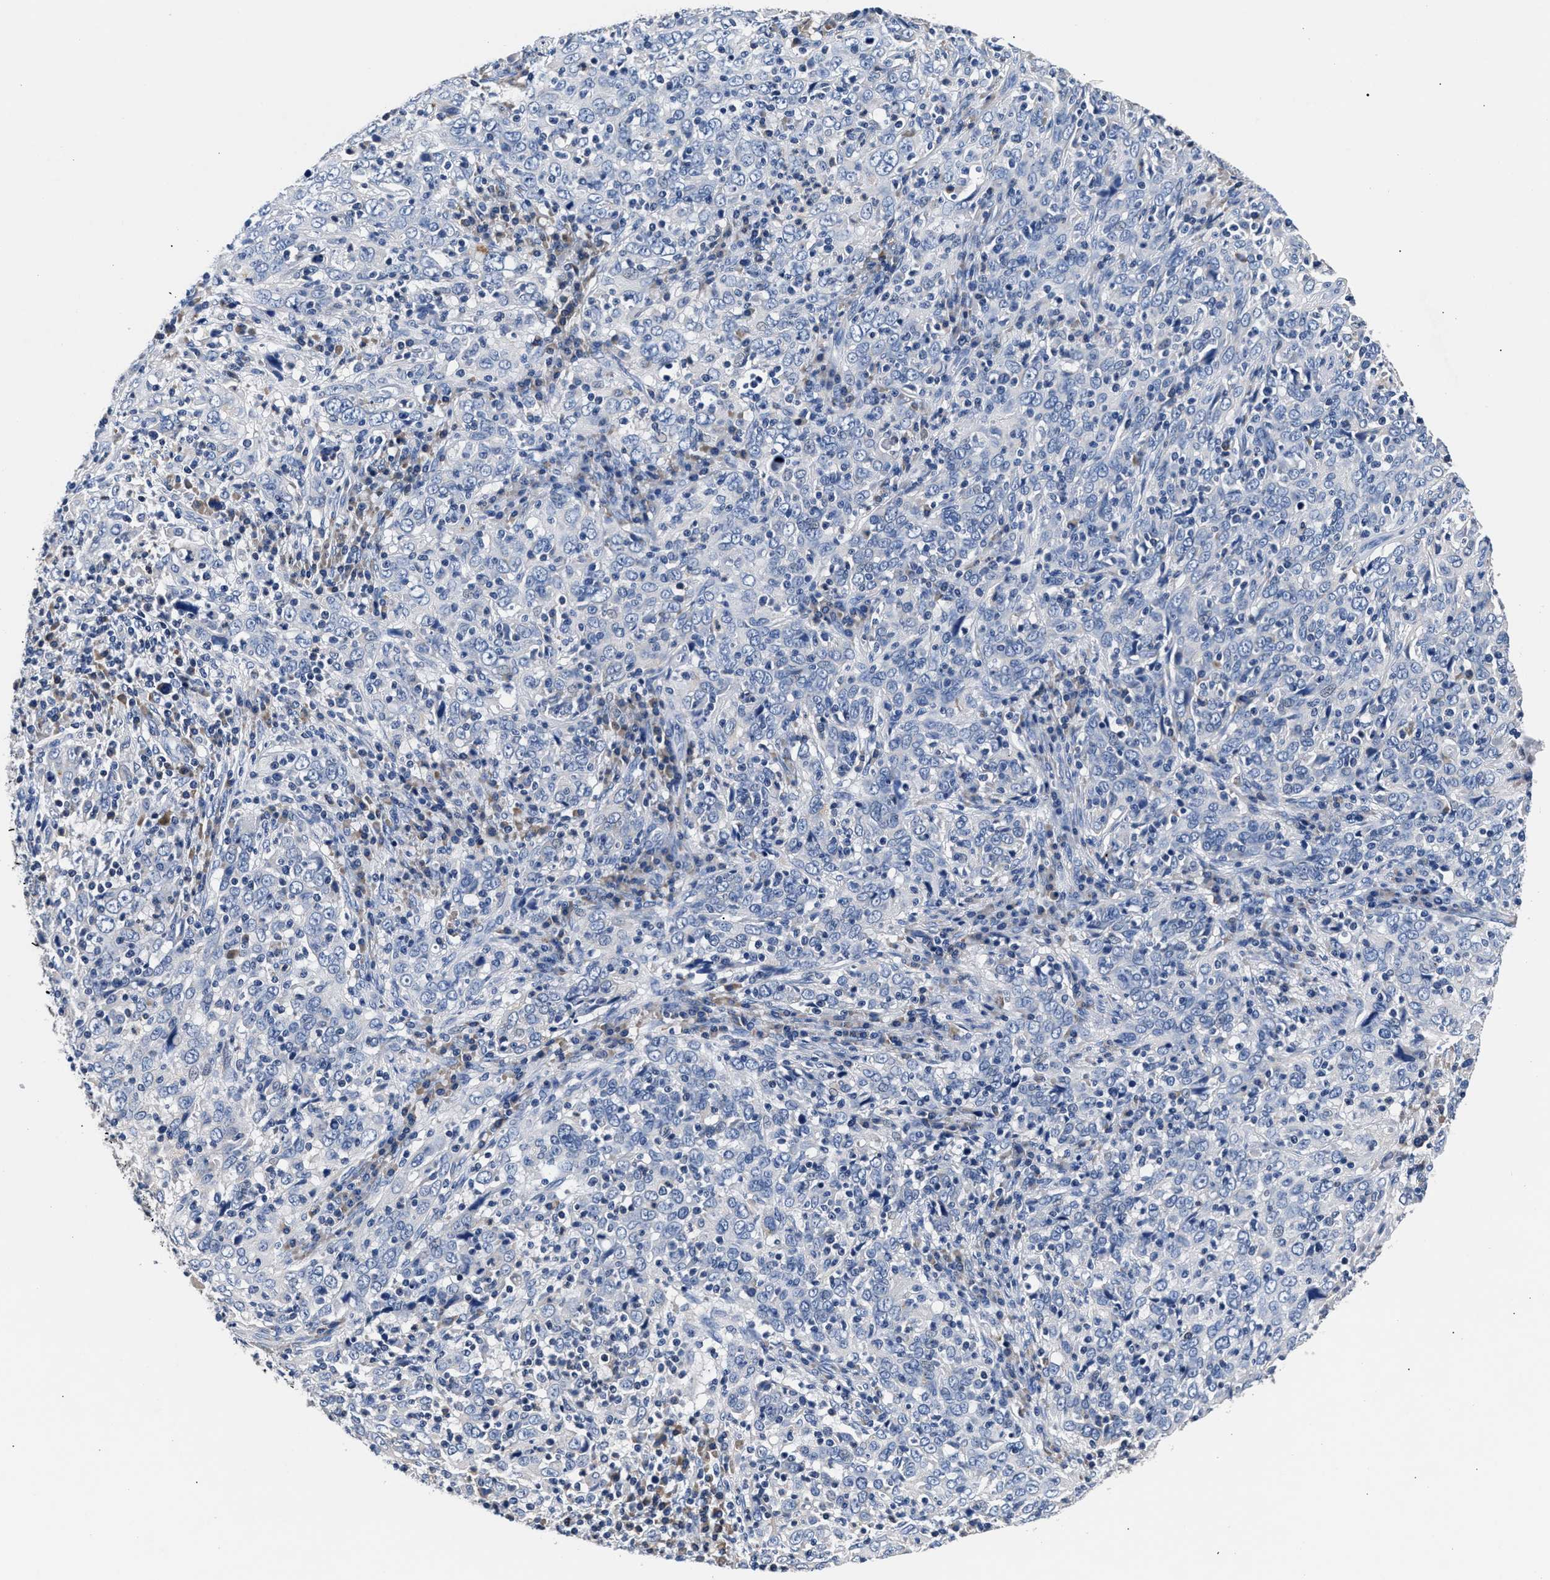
{"staining": {"intensity": "negative", "quantity": "none", "location": "none"}, "tissue": "cervical cancer", "cell_type": "Tumor cells", "image_type": "cancer", "snomed": [{"axis": "morphology", "description": "Squamous cell carcinoma, NOS"}, {"axis": "topography", "description": "Cervix"}], "caption": "High magnification brightfield microscopy of cervical cancer stained with DAB (brown) and counterstained with hematoxylin (blue): tumor cells show no significant positivity.", "gene": "PHF24", "patient": {"sex": "female", "age": 46}}